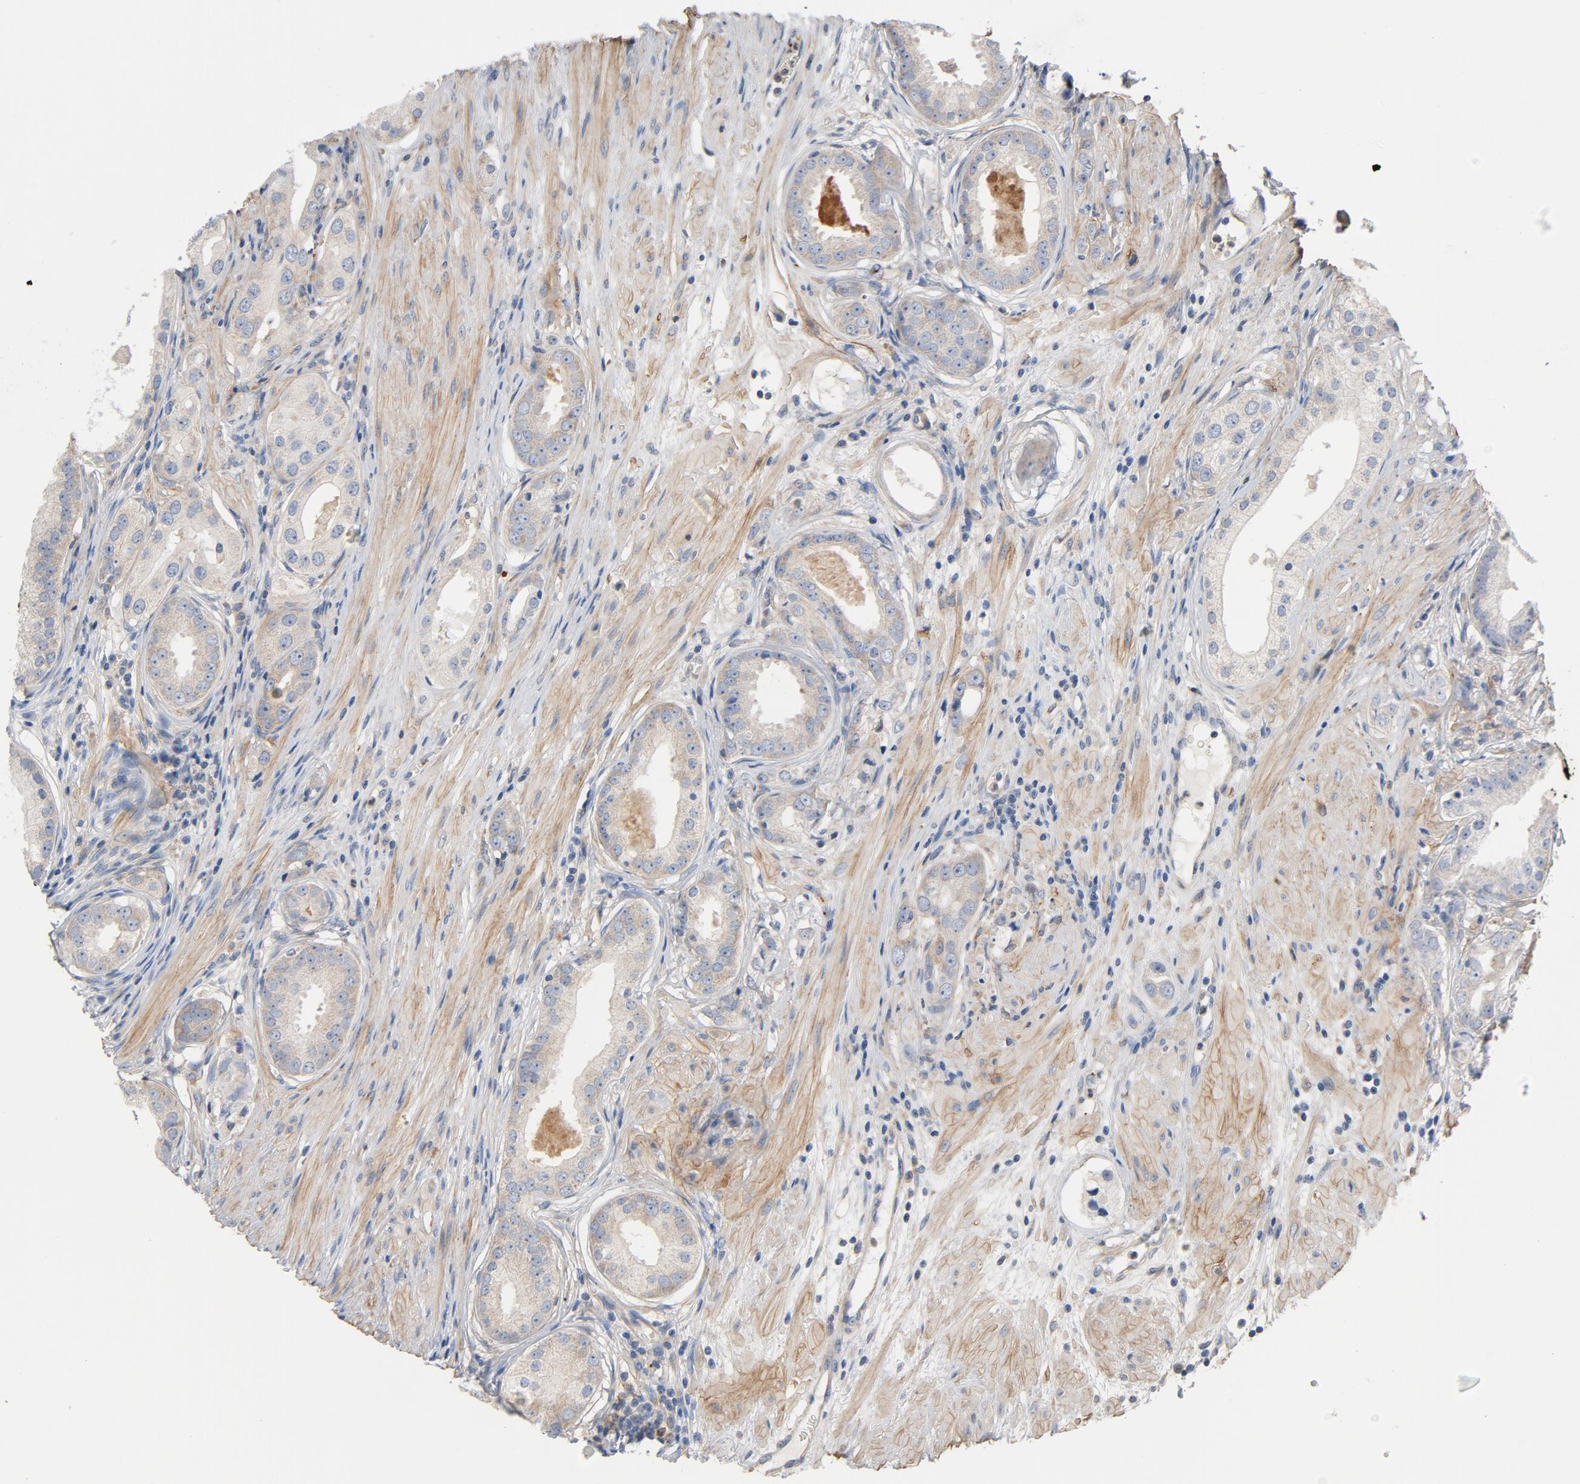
{"staining": {"intensity": "weak", "quantity": ">75%", "location": "cytoplasmic/membranous"}, "tissue": "prostate cancer", "cell_type": "Tumor cells", "image_type": "cancer", "snomed": [{"axis": "morphology", "description": "Adenocarcinoma, Medium grade"}, {"axis": "topography", "description": "Prostate"}], "caption": "Immunohistochemical staining of medium-grade adenocarcinoma (prostate) displays weak cytoplasmic/membranous protein expression in about >75% of tumor cells.", "gene": "ILK", "patient": {"sex": "male", "age": 53}}